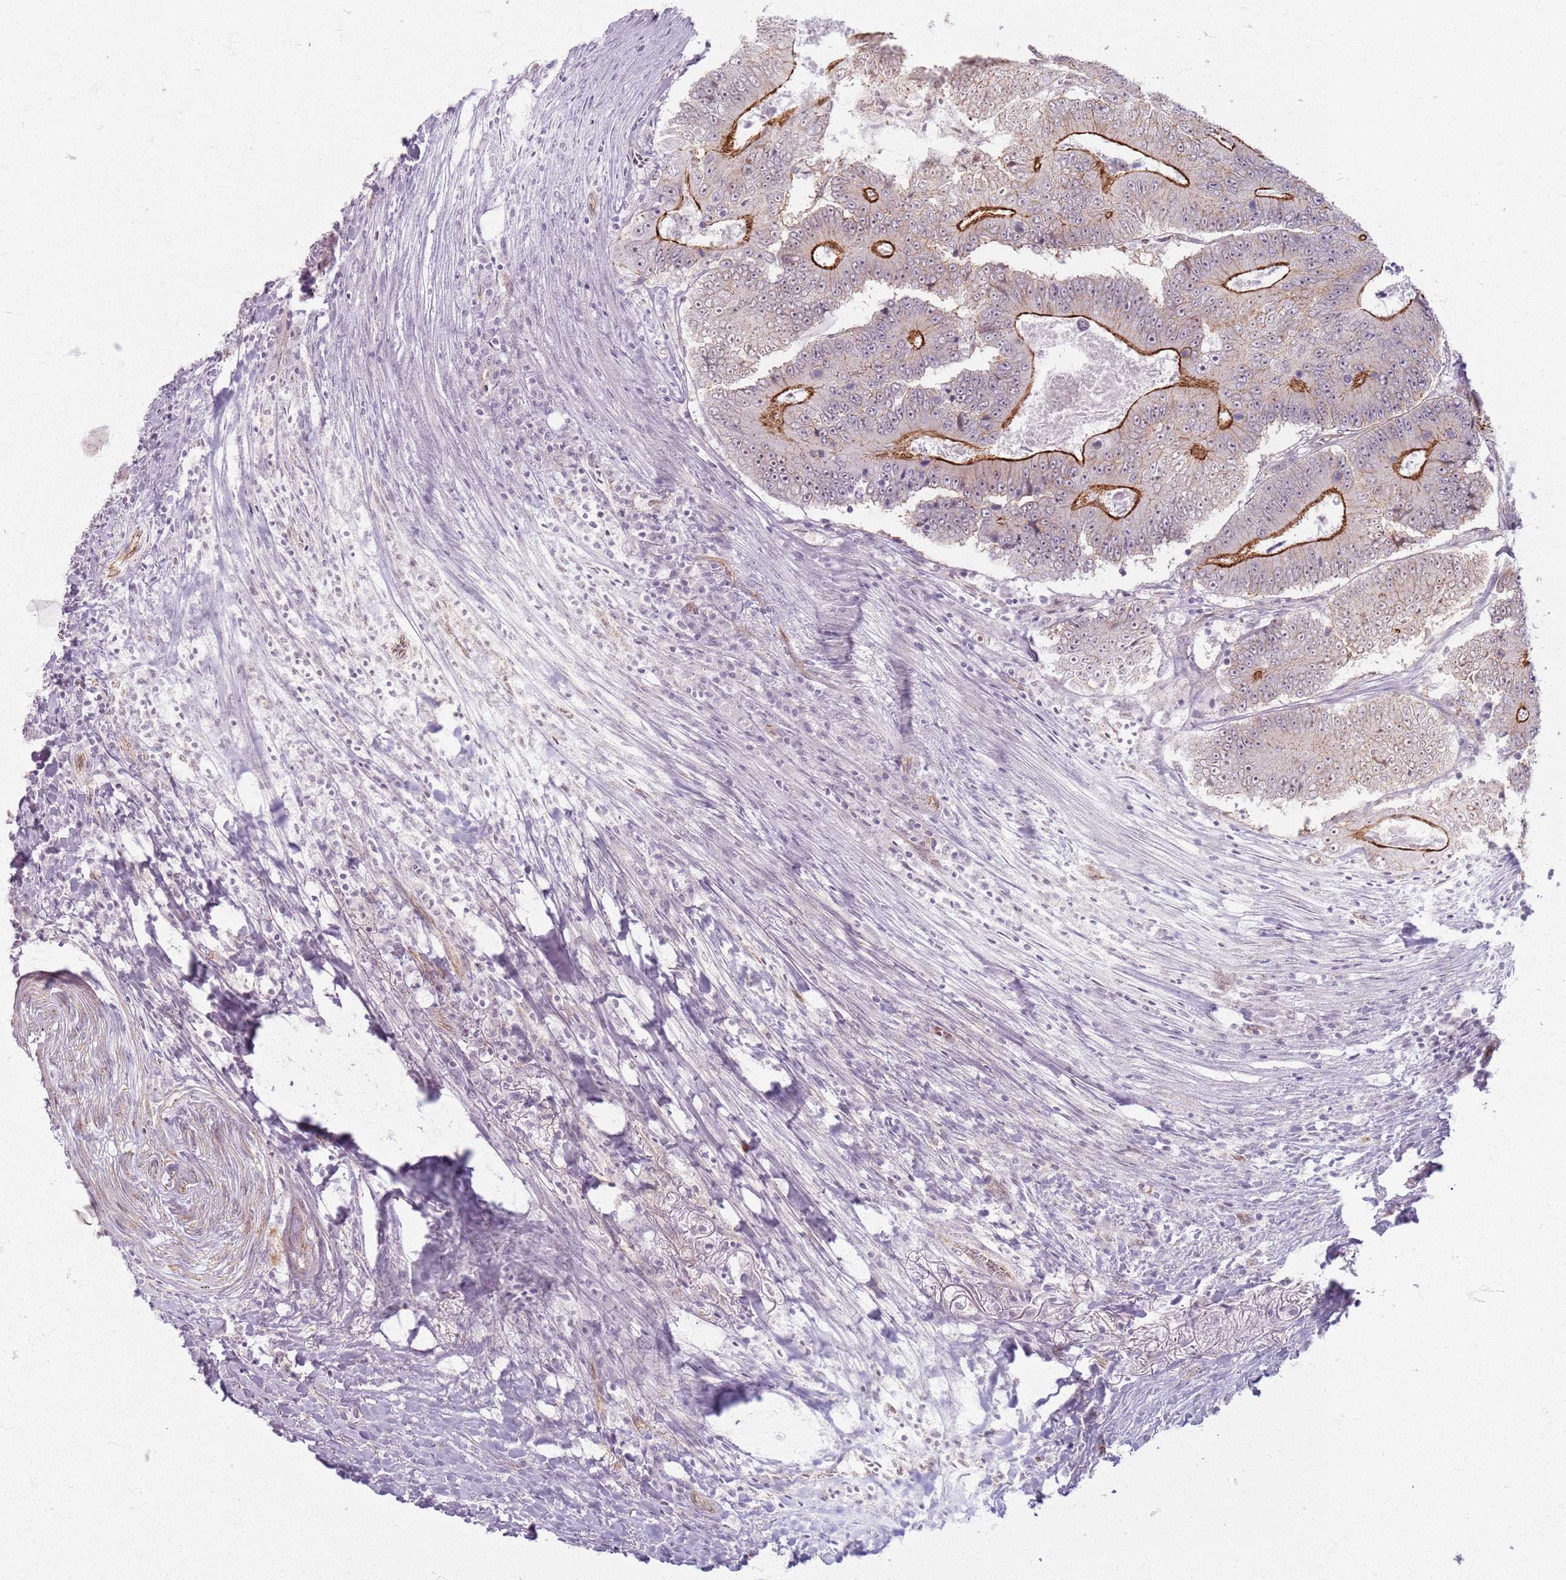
{"staining": {"intensity": "strong", "quantity": "<25%", "location": "cytoplasmic/membranous"}, "tissue": "colorectal cancer", "cell_type": "Tumor cells", "image_type": "cancer", "snomed": [{"axis": "morphology", "description": "Adenocarcinoma, NOS"}, {"axis": "topography", "description": "Colon"}], "caption": "About <25% of tumor cells in colorectal cancer (adenocarcinoma) reveal strong cytoplasmic/membranous protein positivity as visualized by brown immunohistochemical staining.", "gene": "KCNA5", "patient": {"sex": "male", "age": 83}}